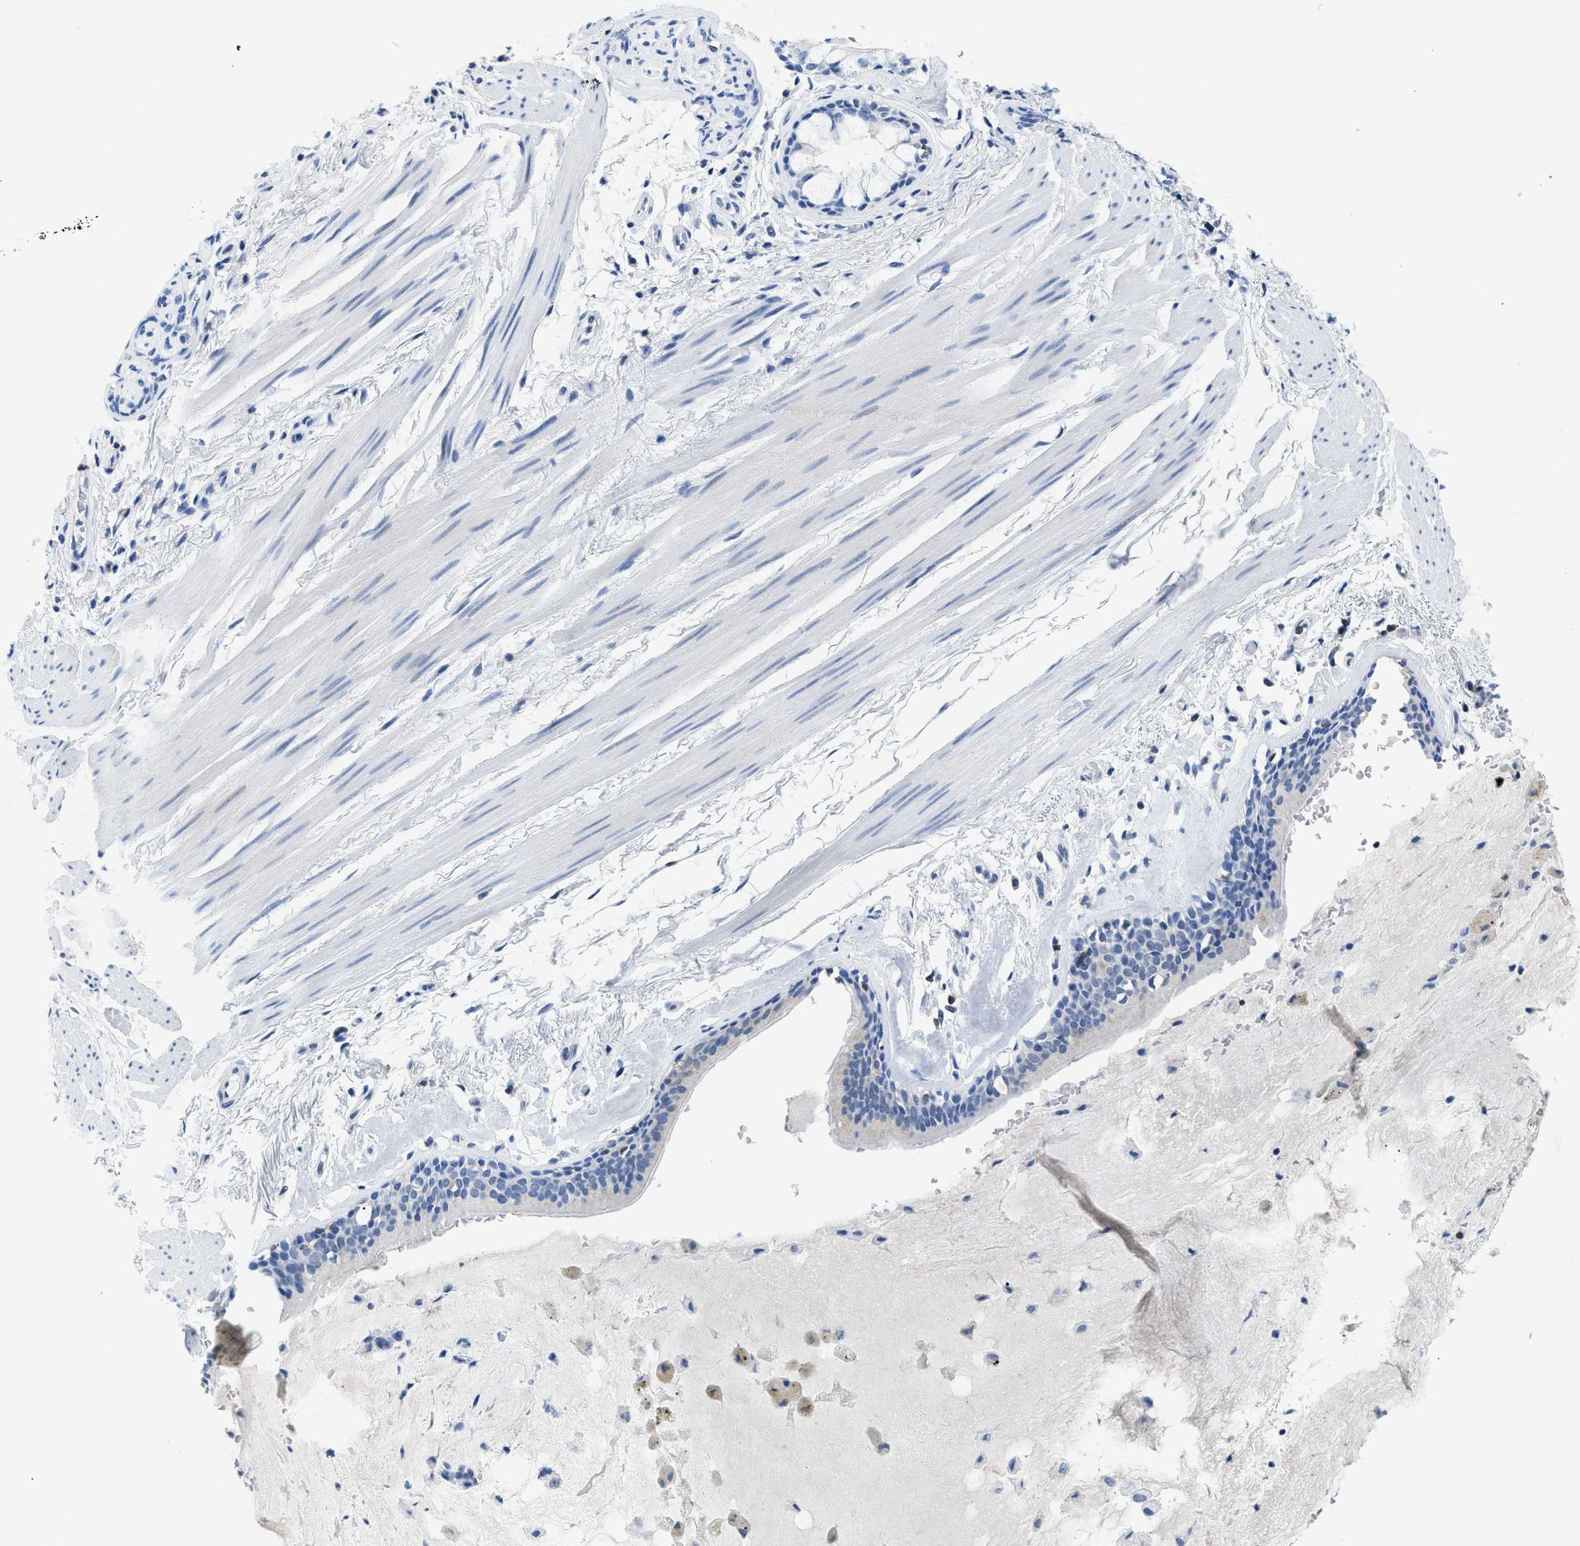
{"staining": {"intensity": "negative", "quantity": "none", "location": "none"}, "tissue": "bronchus", "cell_type": "Respiratory epithelial cells", "image_type": "normal", "snomed": [{"axis": "morphology", "description": "Normal tissue, NOS"}, {"axis": "topography", "description": "Cartilage tissue"}], "caption": "Immunohistochemical staining of unremarkable human bronchus exhibits no significant positivity in respiratory epithelial cells.", "gene": "NFATC2", "patient": {"sex": "female", "age": 63}}